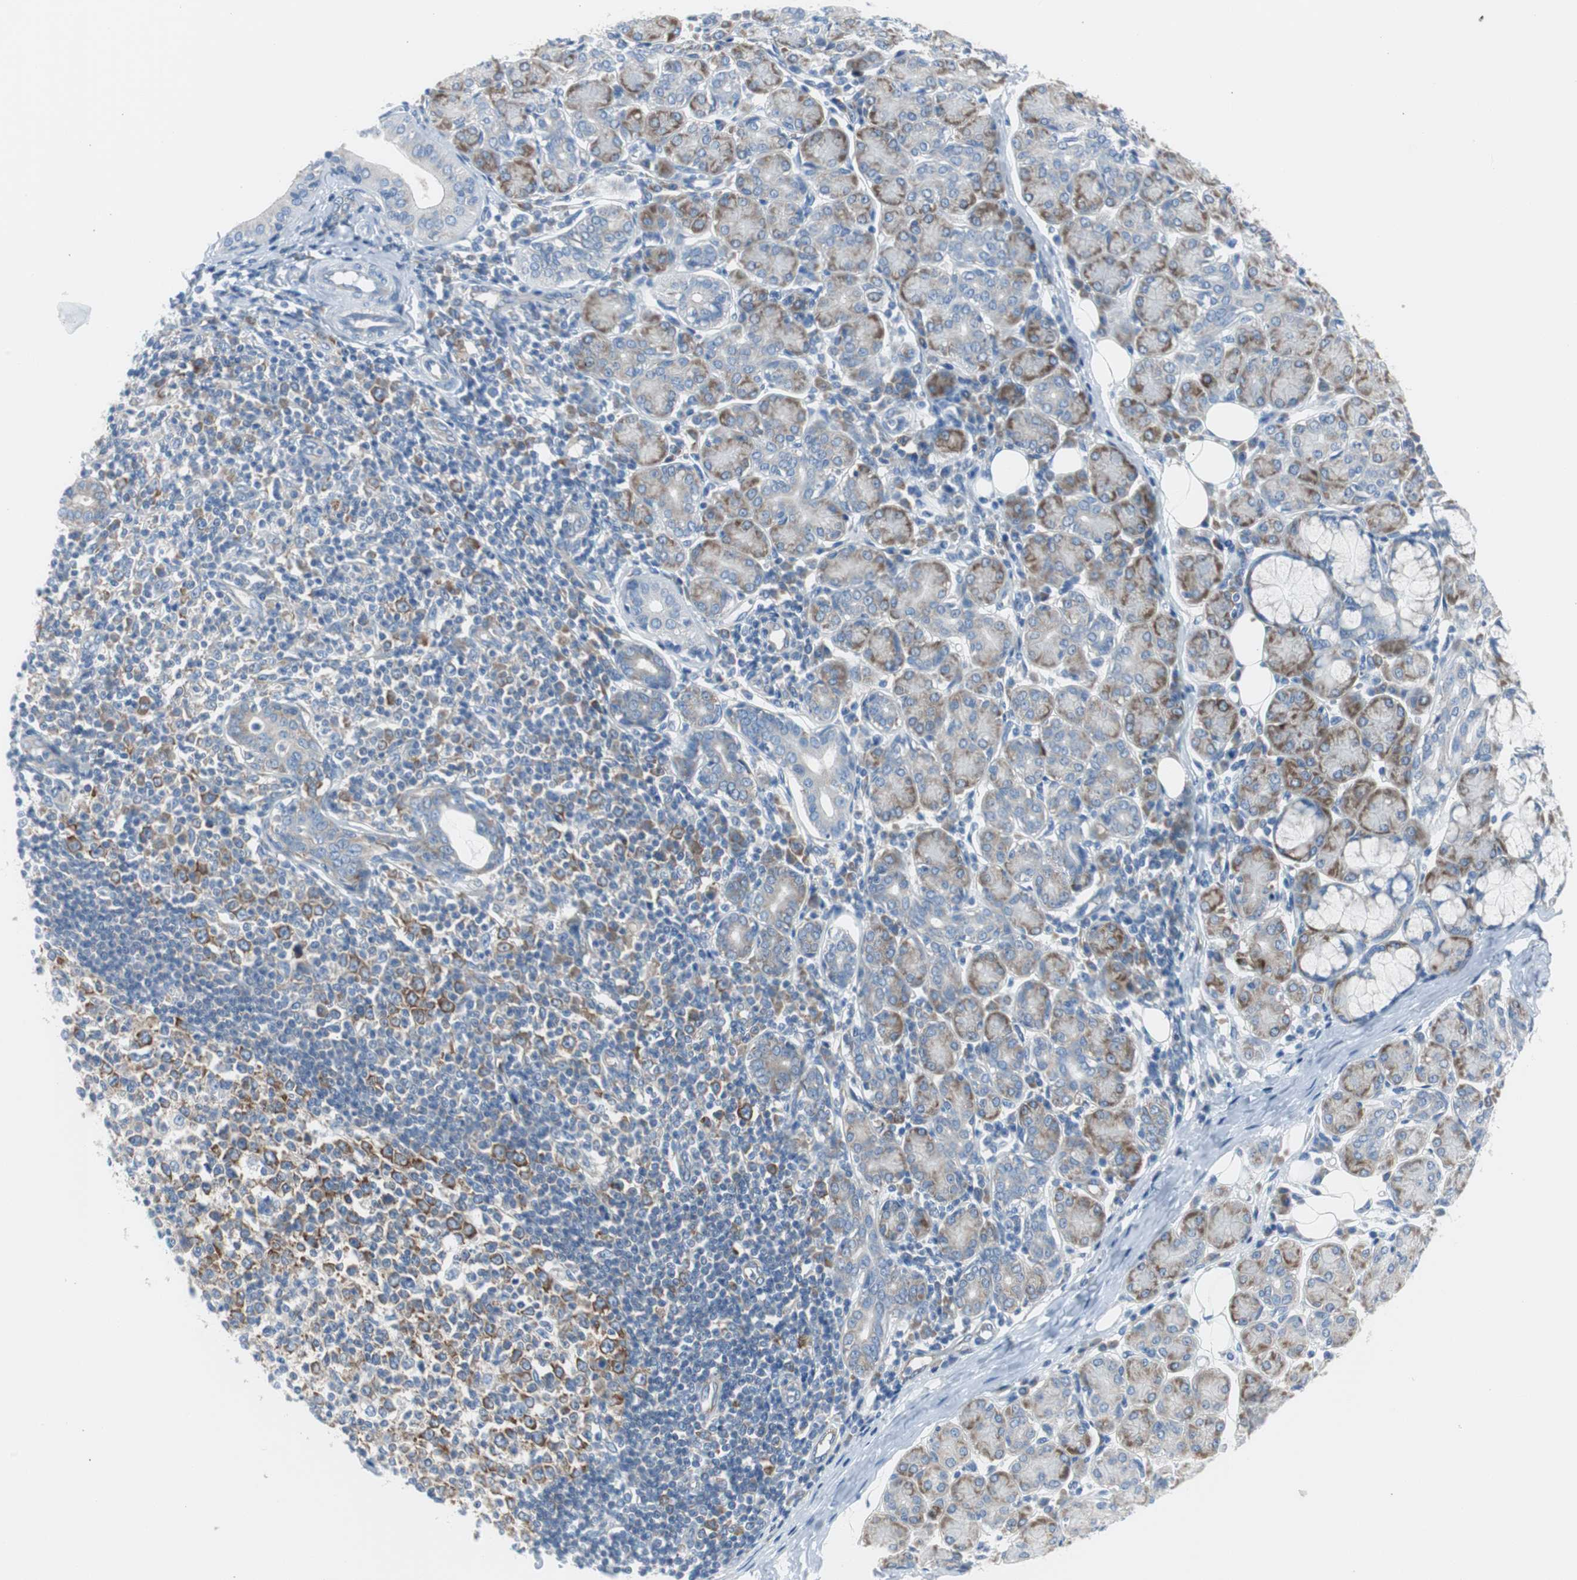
{"staining": {"intensity": "moderate", "quantity": ">75%", "location": "cytoplasmic/membranous"}, "tissue": "salivary gland", "cell_type": "Glandular cells", "image_type": "normal", "snomed": [{"axis": "morphology", "description": "Normal tissue, NOS"}, {"axis": "morphology", "description": "Inflammation, NOS"}, {"axis": "topography", "description": "Lymph node"}, {"axis": "topography", "description": "Salivary gland"}], "caption": "Benign salivary gland was stained to show a protein in brown. There is medium levels of moderate cytoplasmic/membranous expression in approximately >75% of glandular cells.", "gene": "RPS12", "patient": {"sex": "male", "age": 3}}